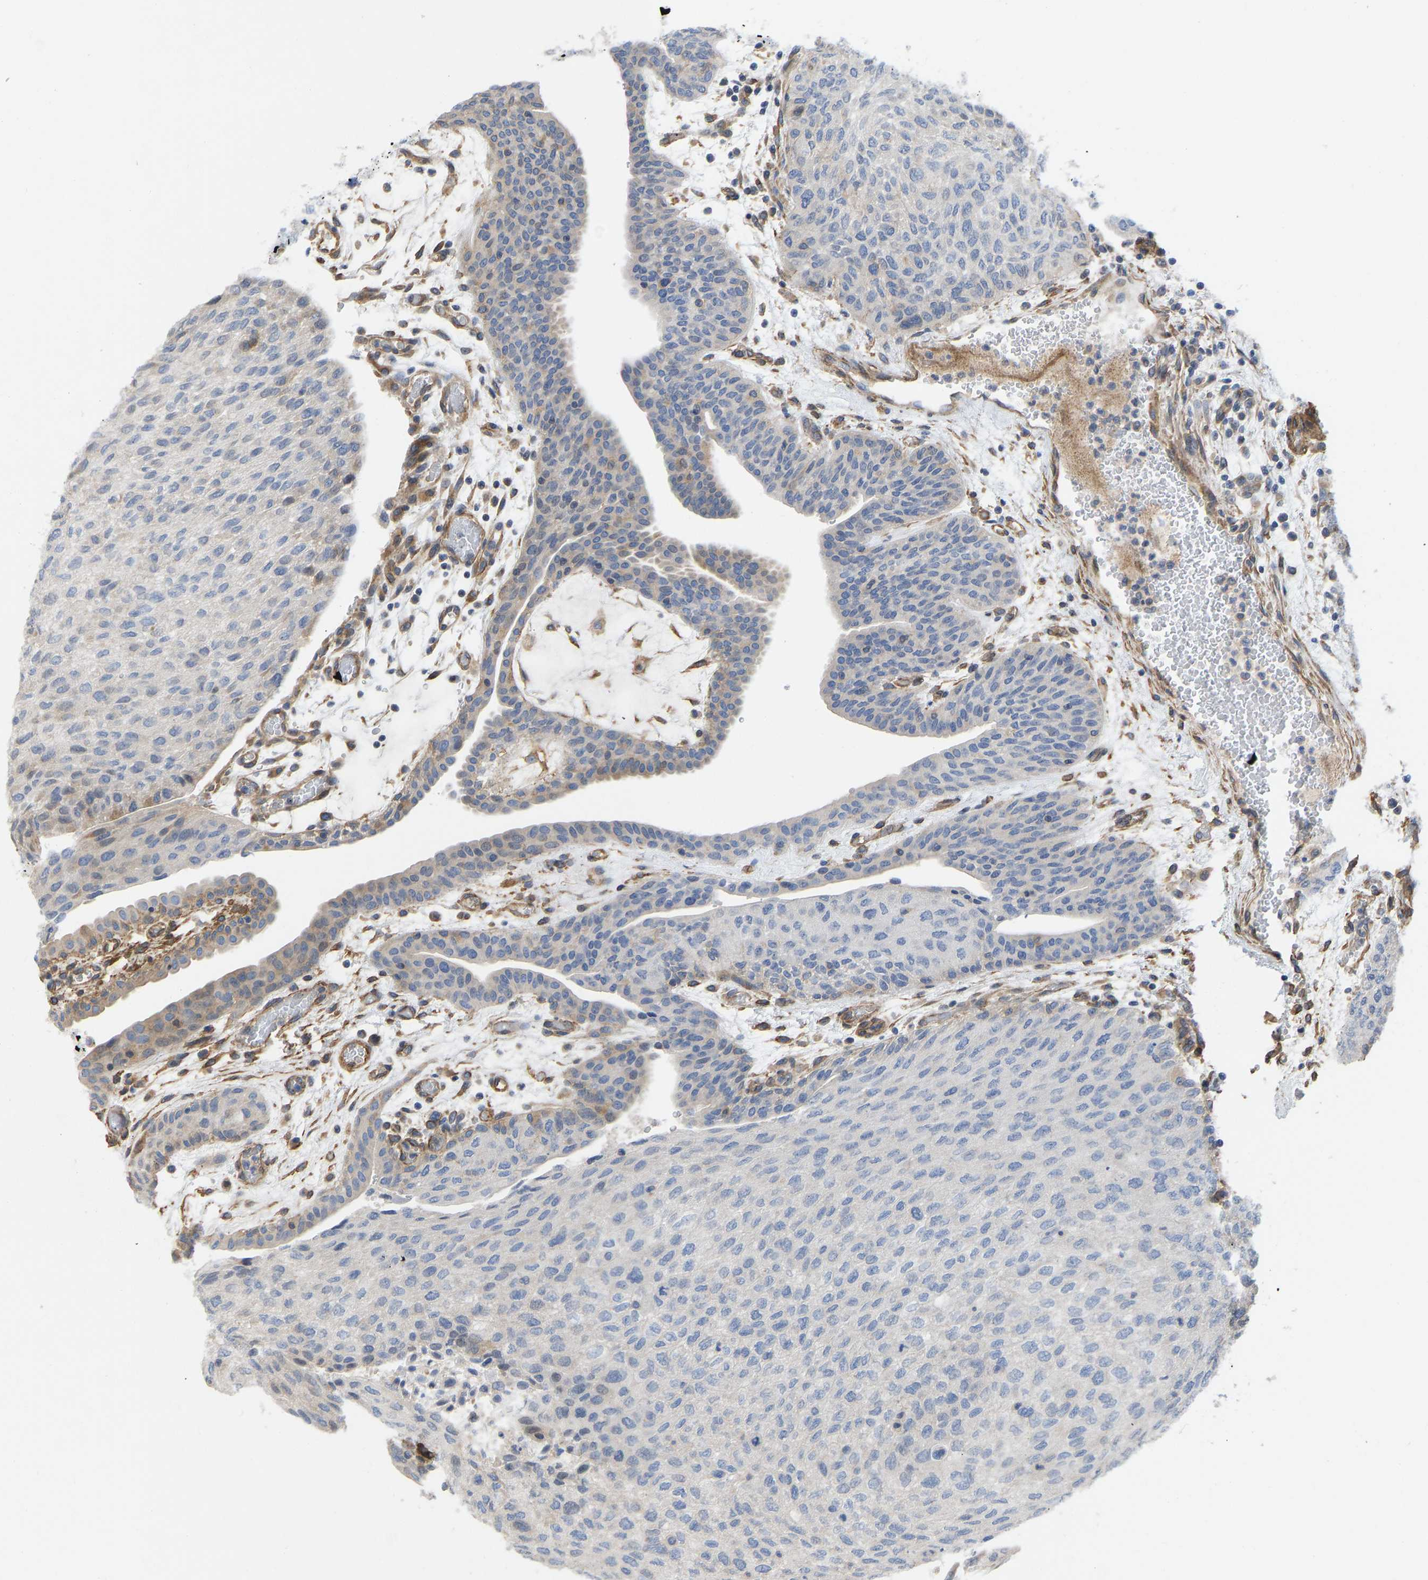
{"staining": {"intensity": "negative", "quantity": "none", "location": "none"}, "tissue": "urothelial cancer", "cell_type": "Tumor cells", "image_type": "cancer", "snomed": [{"axis": "morphology", "description": "Urothelial carcinoma, Low grade"}, {"axis": "morphology", "description": "Urothelial carcinoma, High grade"}, {"axis": "topography", "description": "Urinary bladder"}], "caption": "An IHC histopathology image of high-grade urothelial carcinoma is shown. There is no staining in tumor cells of high-grade urothelial carcinoma.", "gene": "ELMO2", "patient": {"sex": "male", "age": 35}}